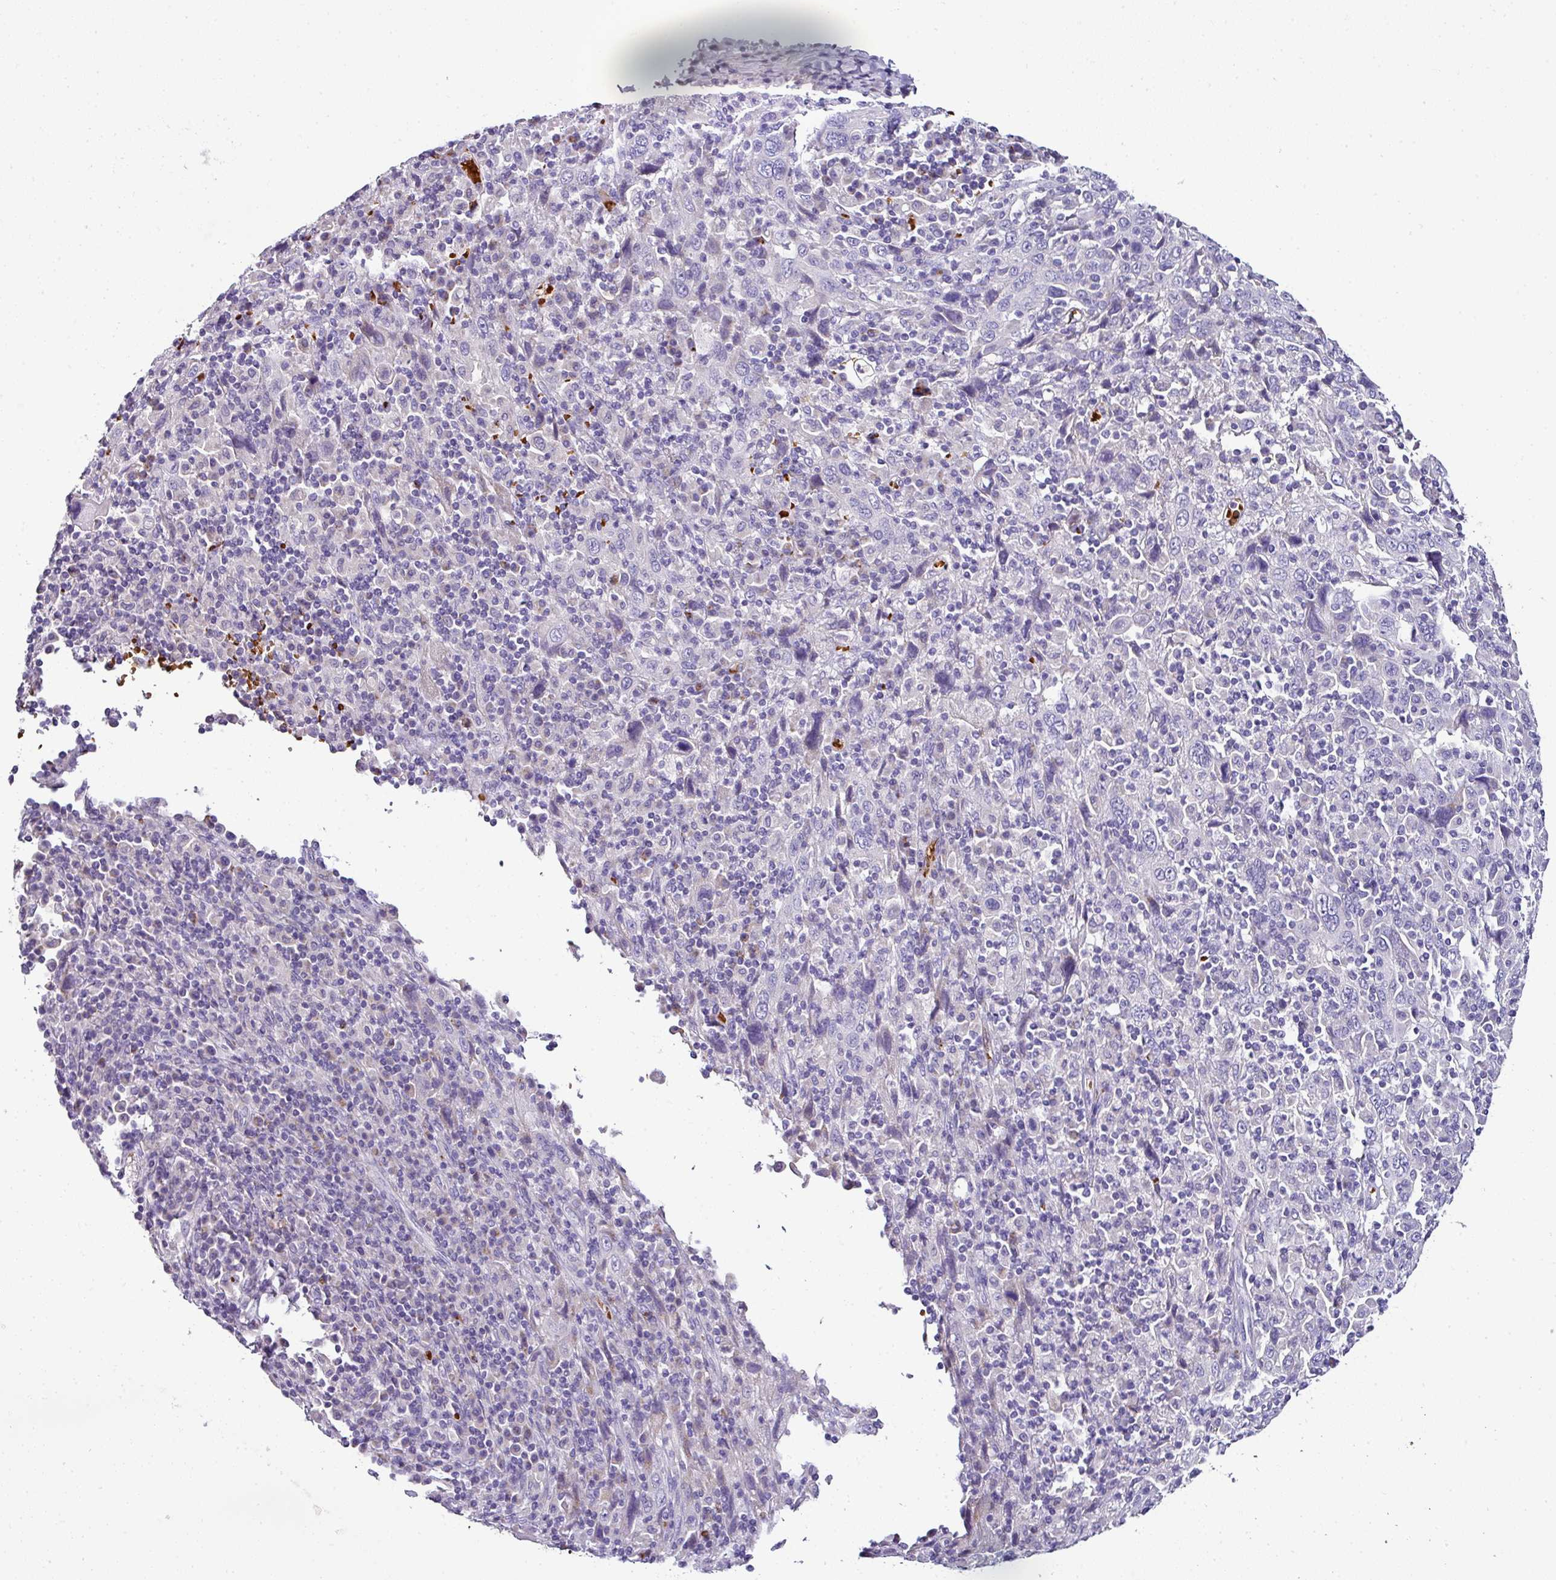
{"staining": {"intensity": "negative", "quantity": "none", "location": "none"}, "tissue": "cervical cancer", "cell_type": "Tumor cells", "image_type": "cancer", "snomed": [{"axis": "morphology", "description": "Squamous cell carcinoma, NOS"}, {"axis": "topography", "description": "Cervix"}], "caption": "A micrograph of human squamous cell carcinoma (cervical) is negative for staining in tumor cells.", "gene": "NAPSA", "patient": {"sex": "female", "age": 46}}